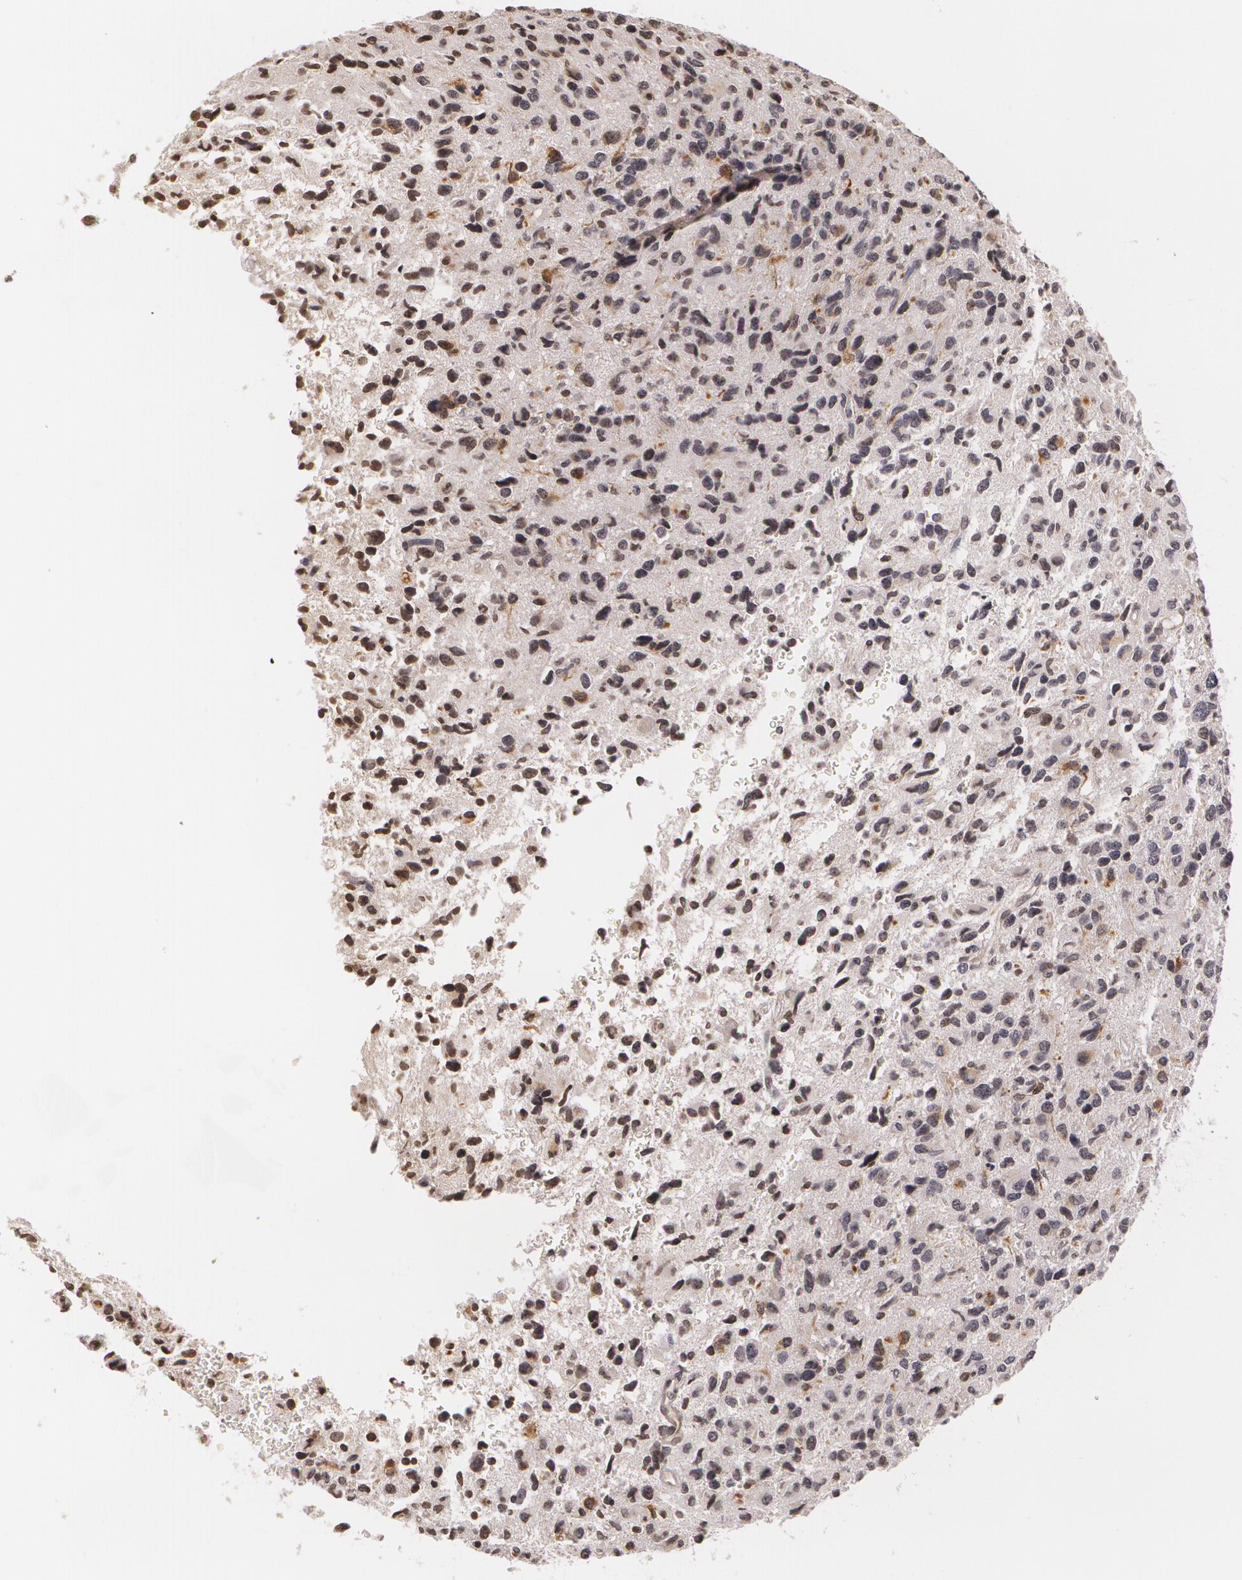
{"staining": {"intensity": "weak", "quantity": ">75%", "location": "nuclear"}, "tissue": "glioma", "cell_type": "Tumor cells", "image_type": "cancer", "snomed": [{"axis": "morphology", "description": "Glioma, malignant, High grade"}, {"axis": "topography", "description": "Brain"}], "caption": "An image showing weak nuclear expression in about >75% of tumor cells in malignant glioma (high-grade), as visualized by brown immunohistochemical staining.", "gene": "VAV3", "patient": {"sex": "female", "age": 60}}